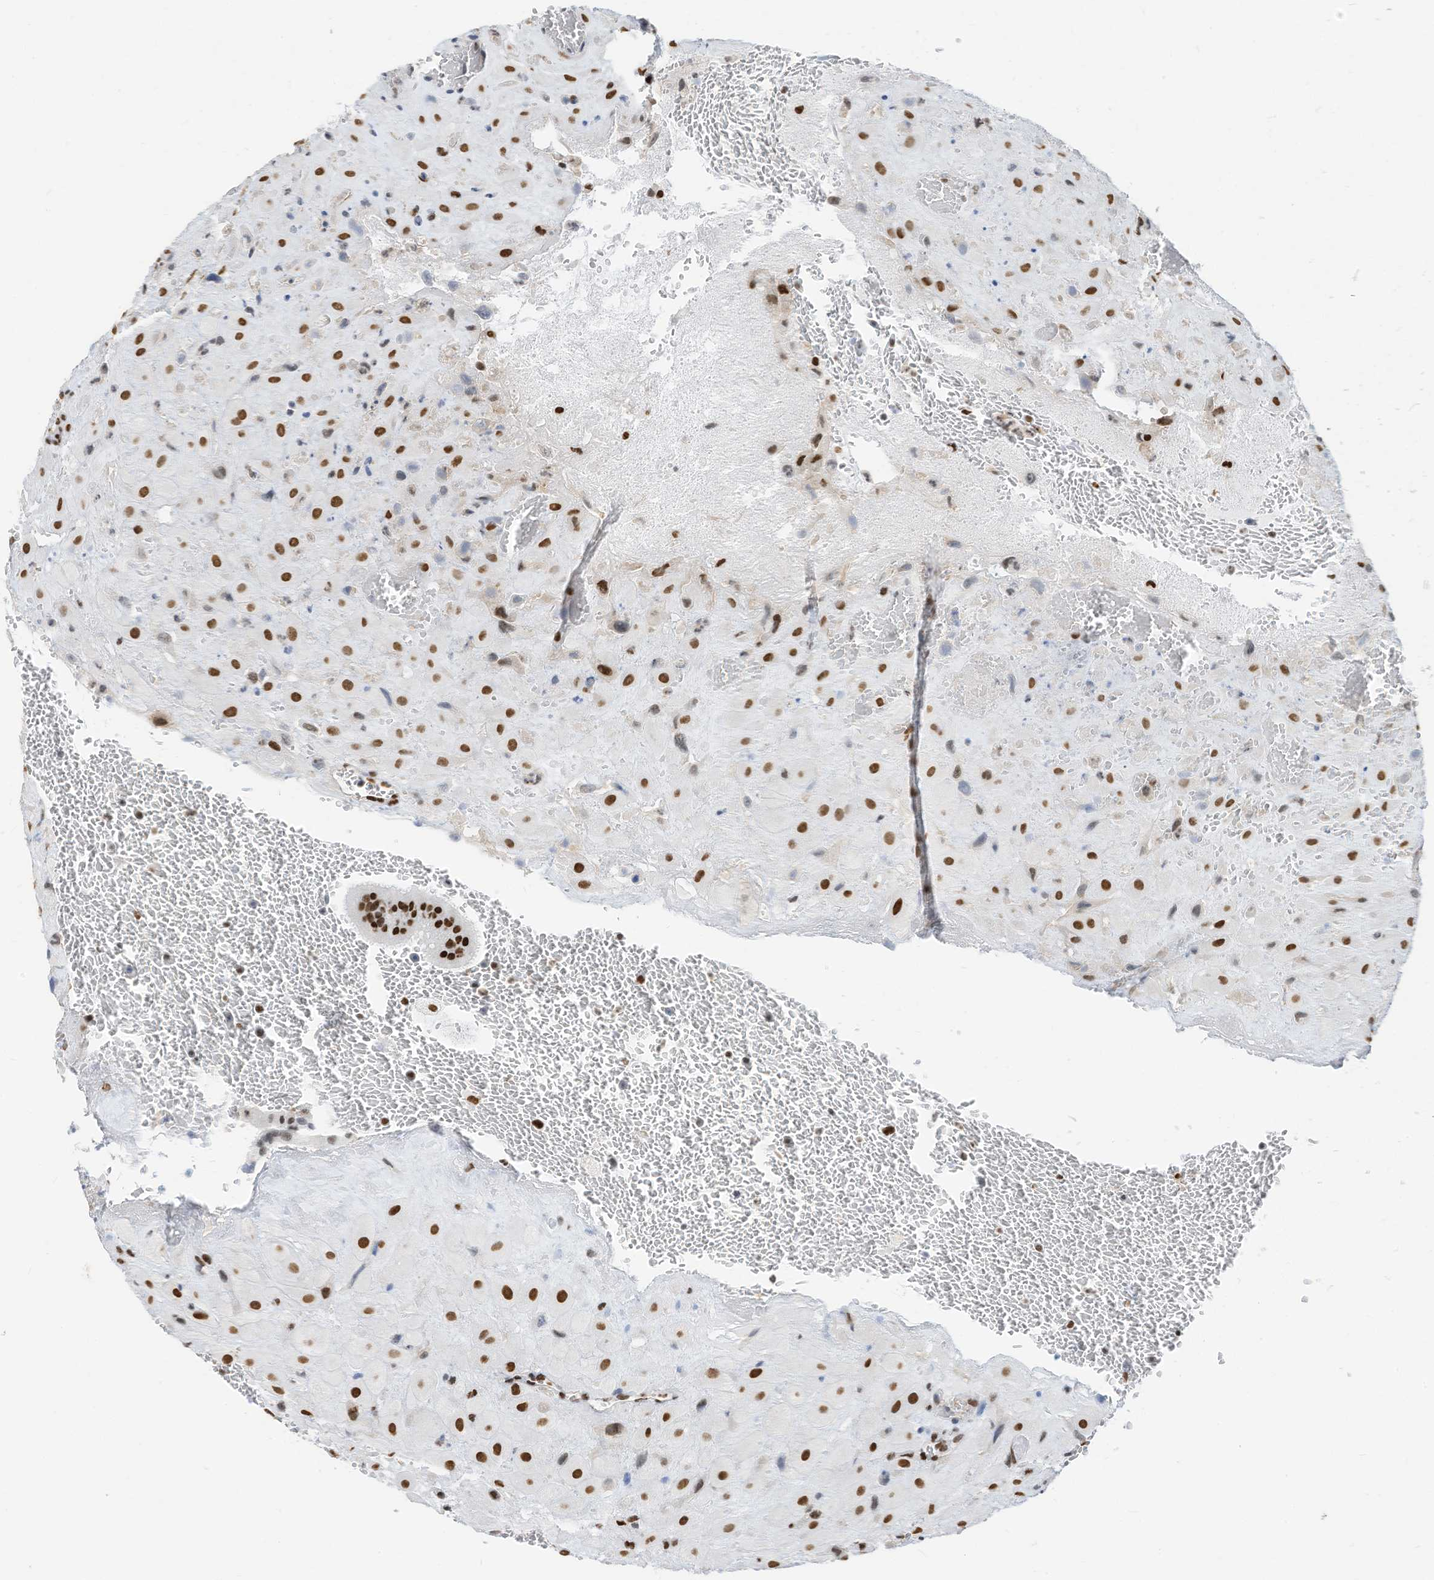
{"staining": {"intensity": "strong", "quantity": ">75%", "location": "nuclear"}, "tissue": "placenta", "cell_type": "Decidual cells", "image_type": "normal", "snomed": [{"axis": "morphology", "description": "Normal tissue, NOS"}, {"axis": "topography", "description": "Placenta"}], "caption": "Decidual cells exhibit high levels of strong nuclear staining in approximately >75% of cells in normal placenta.", "gene": "KHSRP", "patient": {"sex": "female", "age": 35}}